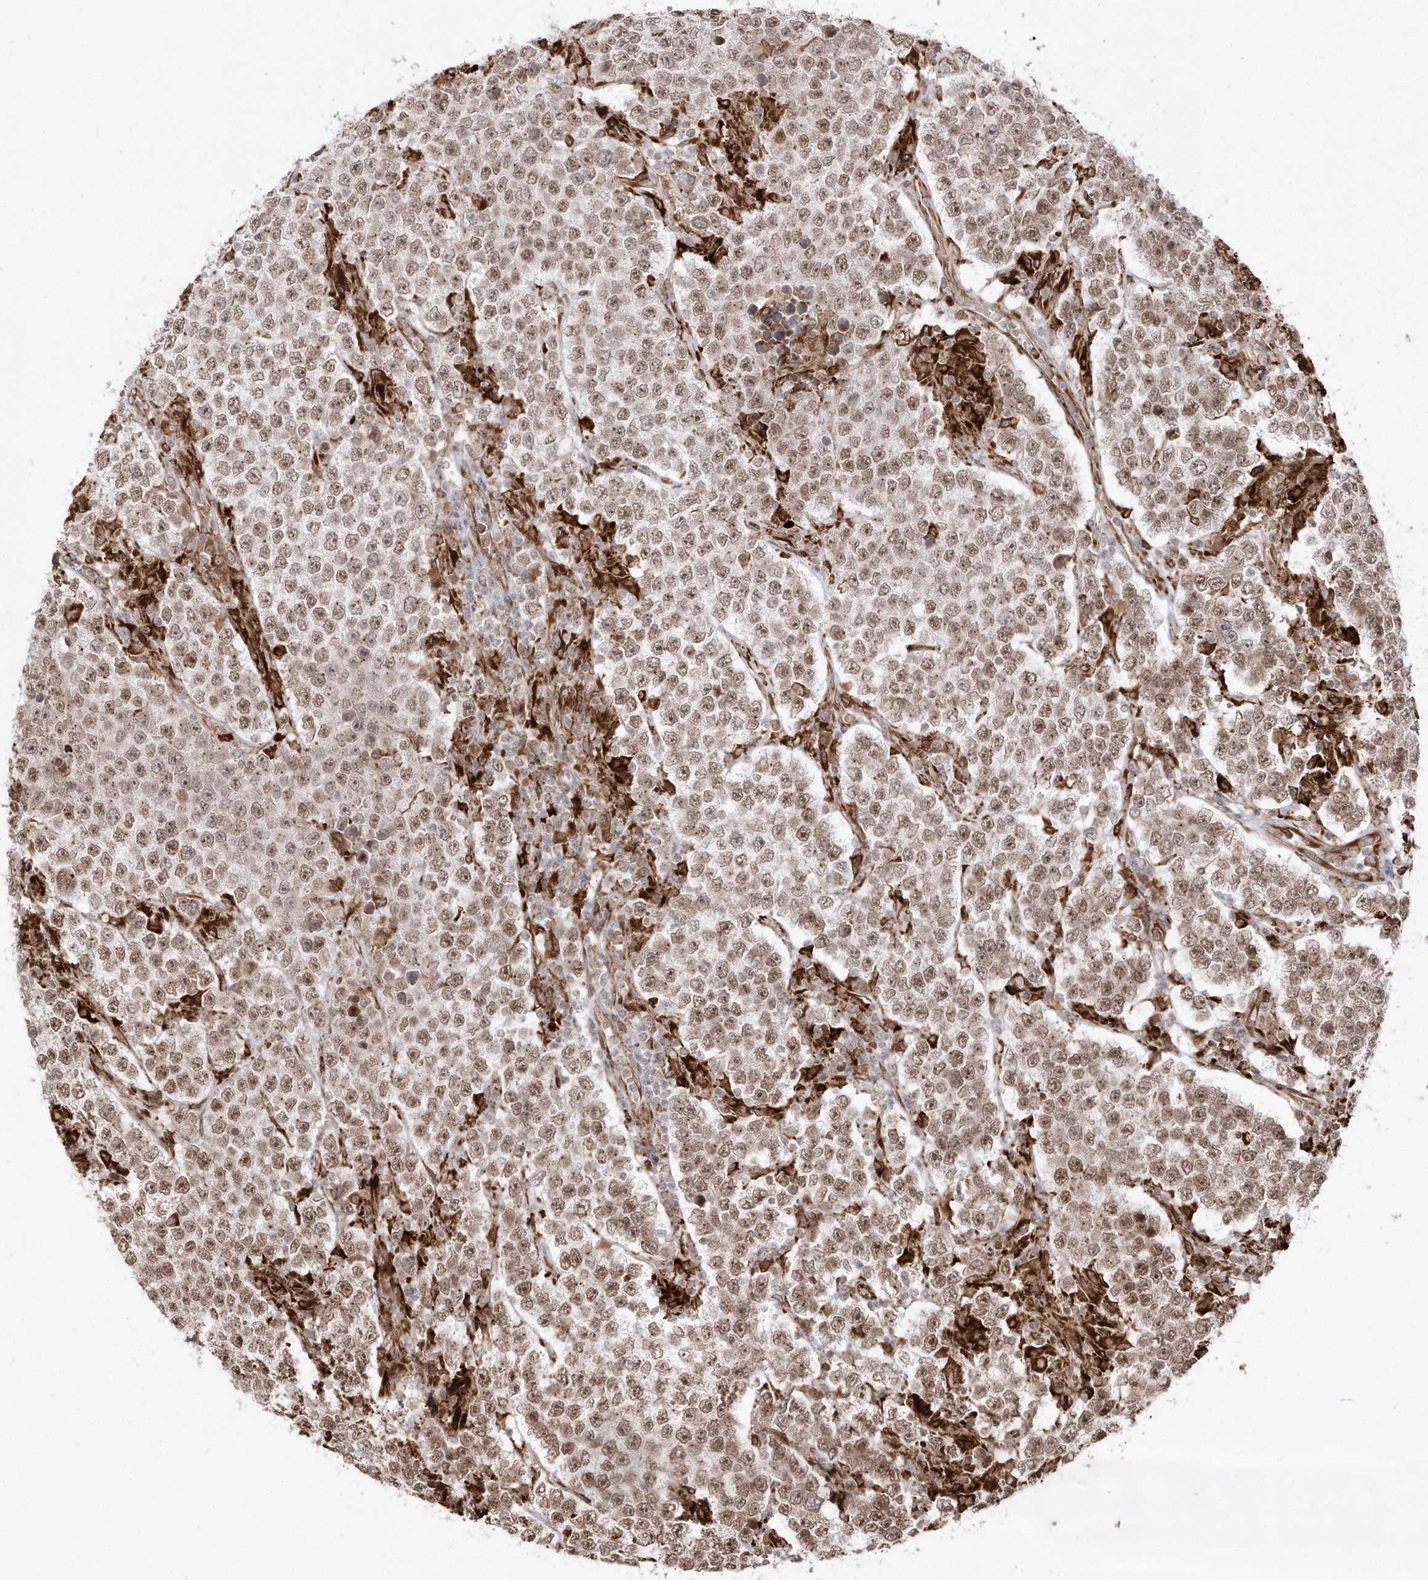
{"staining": {"intensity": "moderate", "quantity": ">75%", "location": "cytoplasmic/membranous,nuclear"}, "tissue": "testis cancer", "cell_type": "Tumor cells", "image_type": "cancer", "snomed": [{"axis": "morphology", "description": "Normal tissue, NOS"}, {"axis": "morphology", "description": "Urothelial carcinoma, High grade"}, {"axis": "morphology", "description": "Seminoma, NOS"}, {"axis": "morphology", "description": "Carcinoma, Embryonal, NOS"}, {"axis": "topography", "description": "Urinary bladder"}, {"axis": "topography", "description": "Testis"}], "caption": "Moderate cytoplasmic/membranous and nuclear expression is identified in about >75% of tumor cells in testis cancer (seminoma).", "gene": "EPC2", "patient": {"sex": "male", "age": 41}}